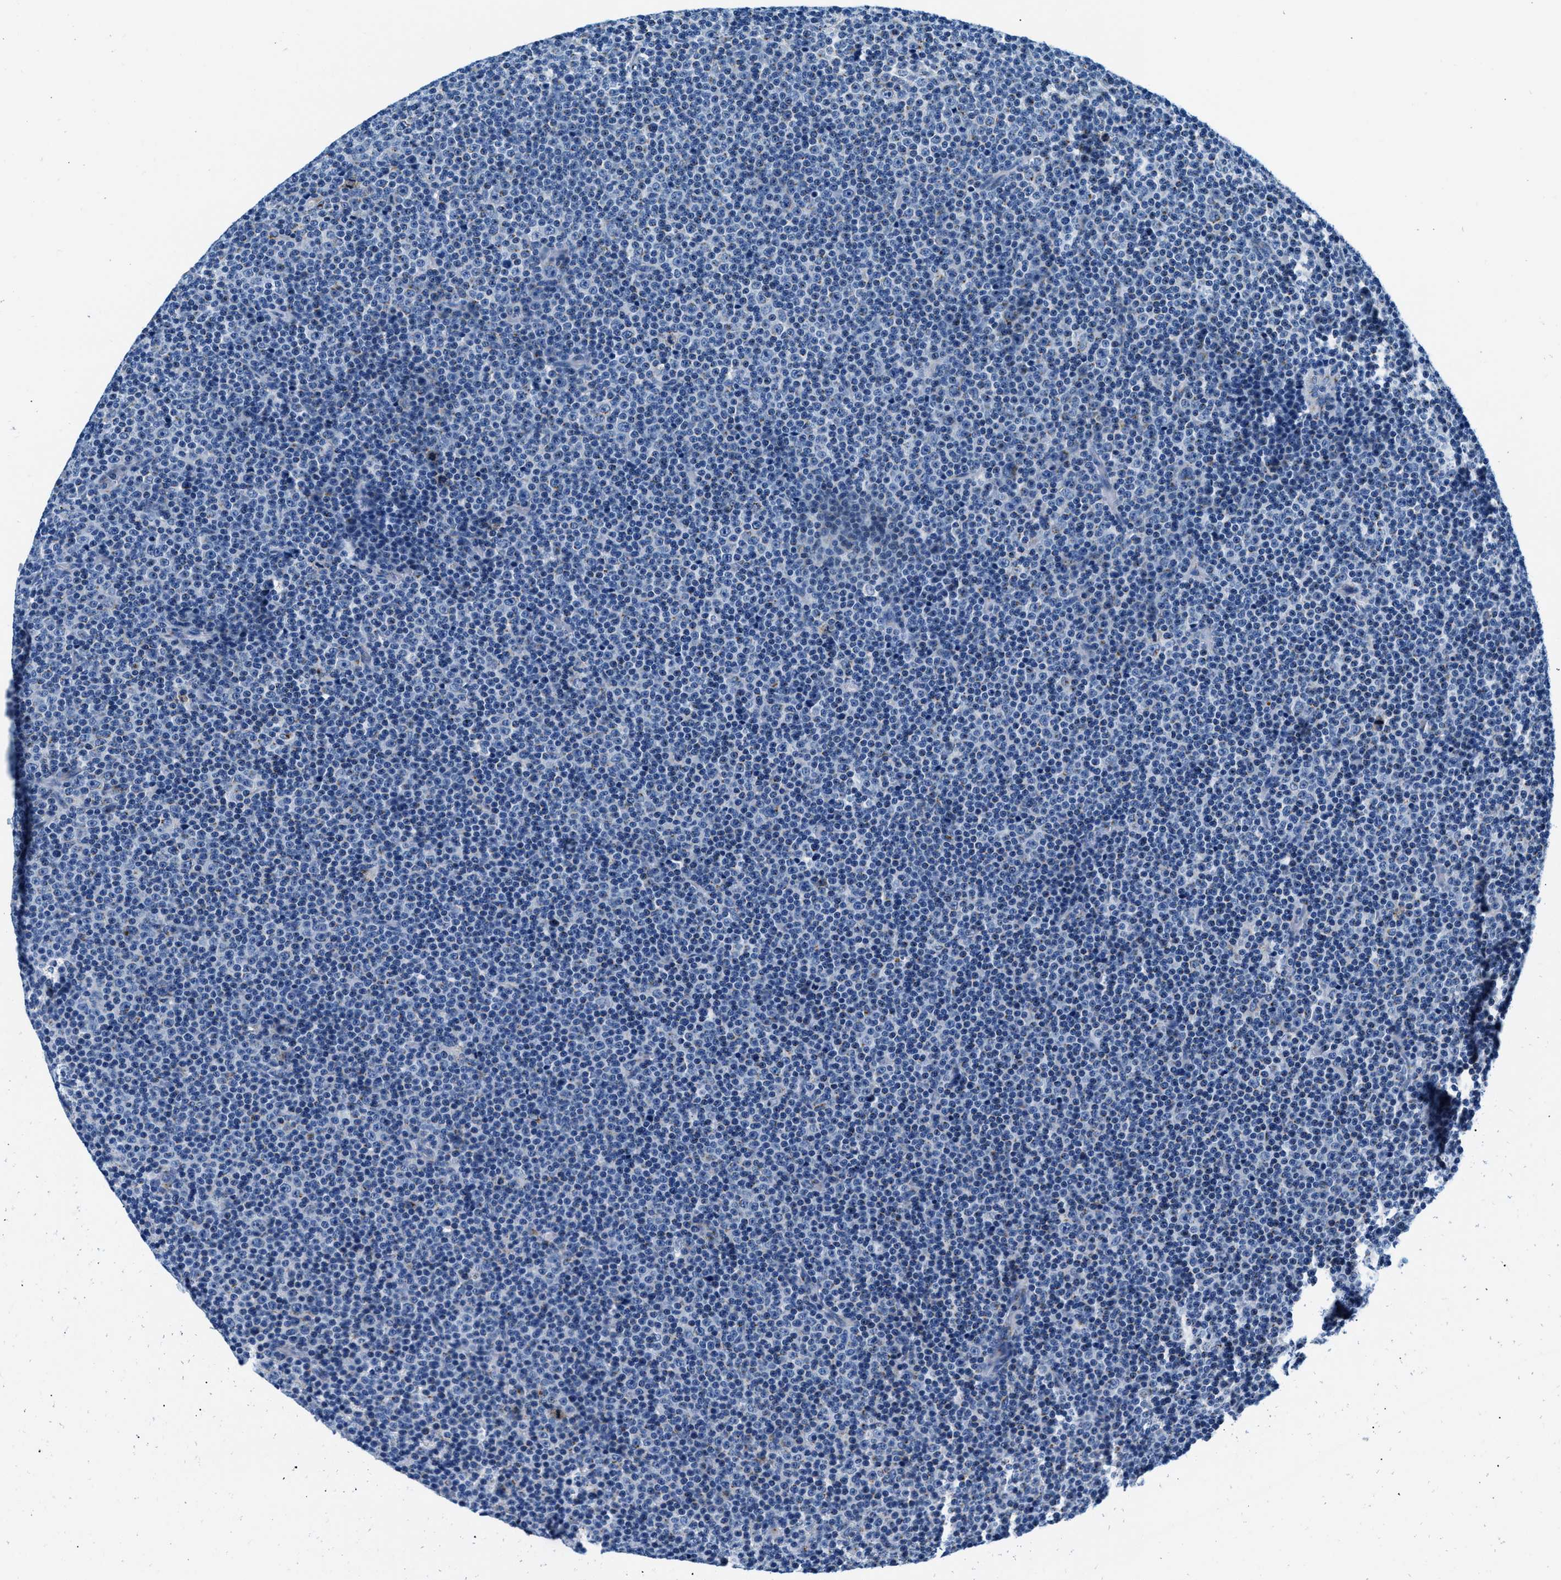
{"staining": {"intensity": "negative", "quantity": "none", "location": "none"}, "tissue": "lymphoma", "cell_type": "Tumor cells", "image_type": "cancer", "snomed": [{"axis": "morphology", "description": "Malignant lymphoma, non-Hodgkin's type, Low grade"}, {"axis": "topography", "description": "Lymph node"}], "caption": "Immunohistochemistry micrograph of low-grade malignant lymphoma, non-Hodgkin's type stained for a protein (brown), which exhibits no expression in tumor cells.", "gene": "VPS53", "patient": {"sex": "female", "age": 67}}